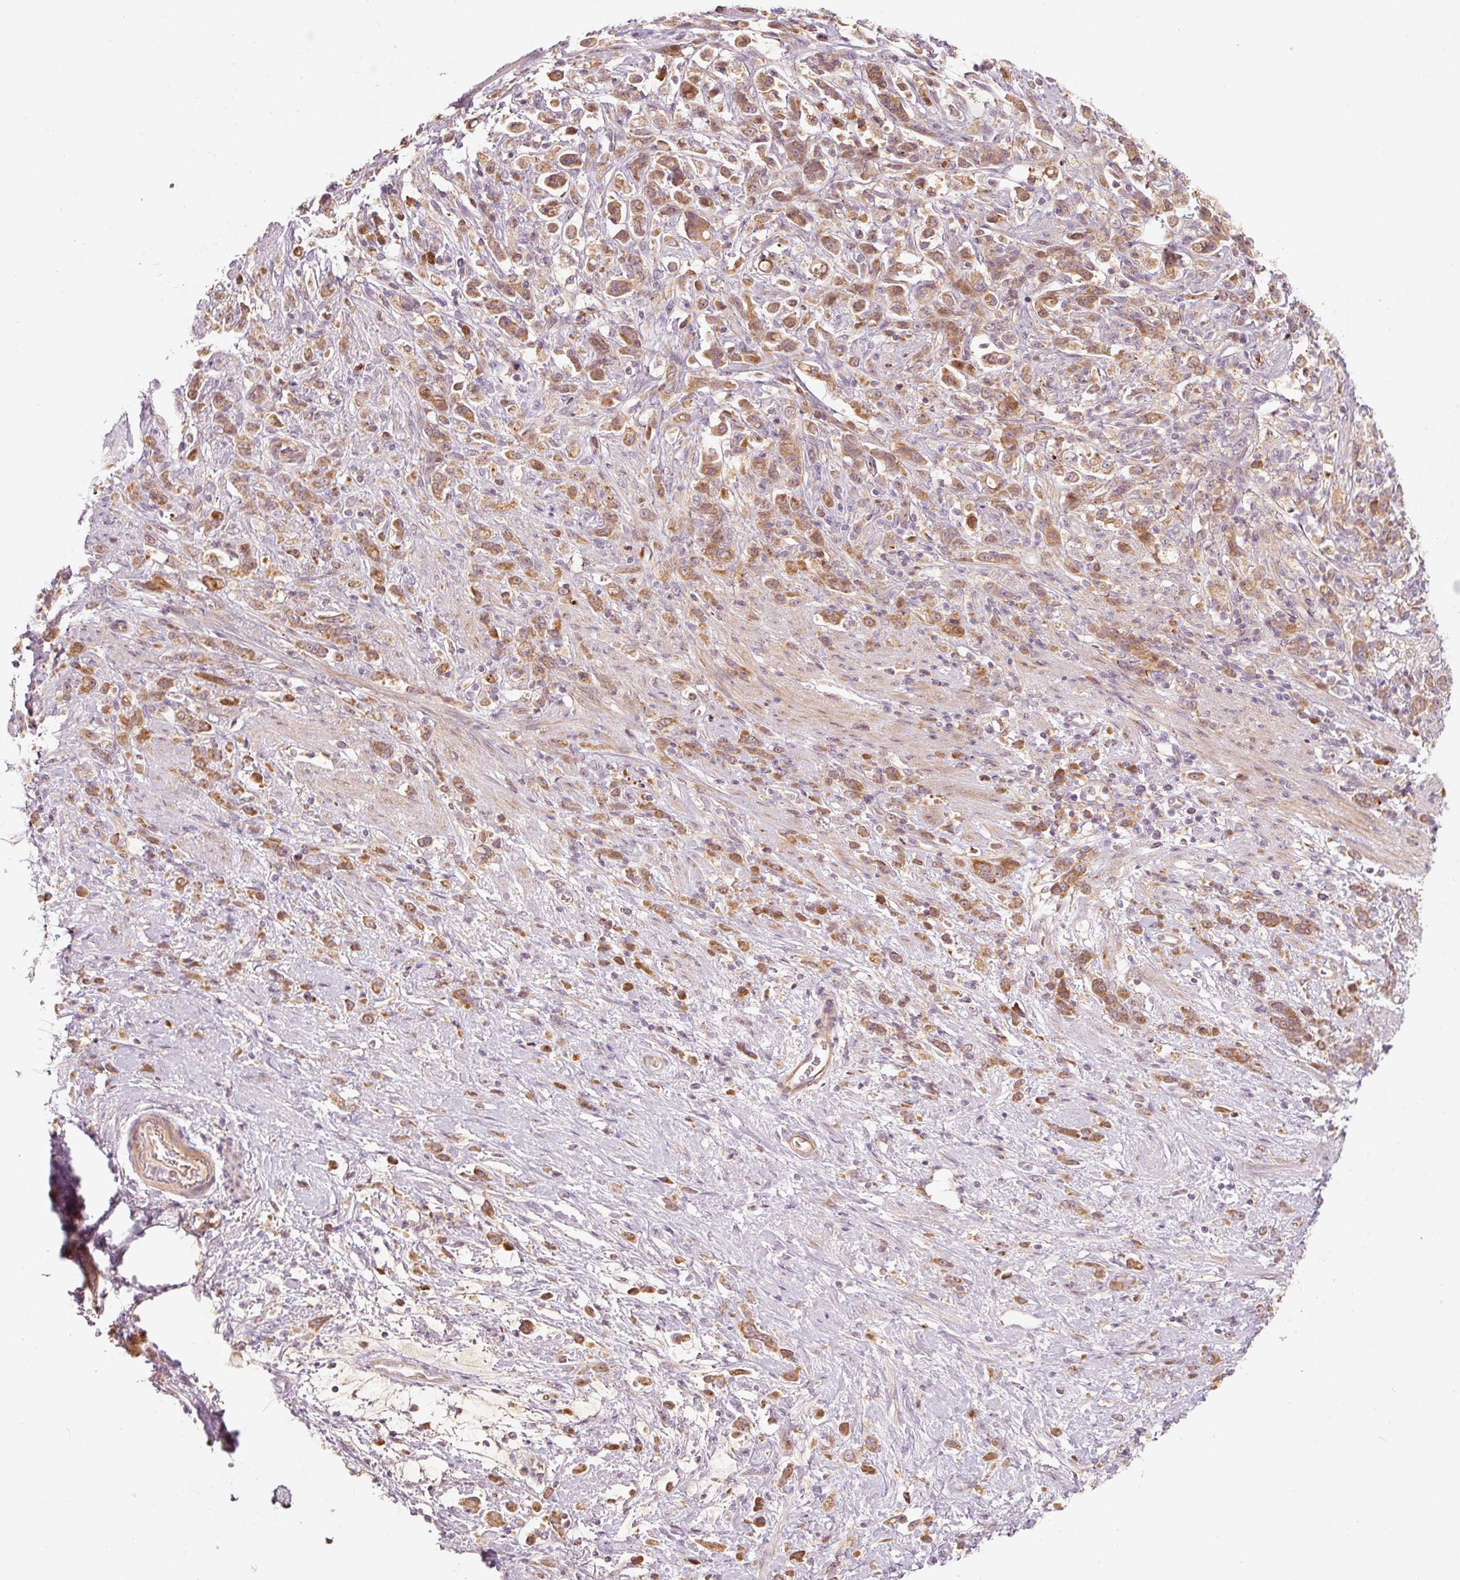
{"staining": {"intensity": "moderate", "quantity": ">75%", "location": "cytoplasmic/membranous"}, "tissue": "stomach cancer", "cell_type": "Tumor cells", "image_type": "cancer", "snomed": [{"axis": "morphology", "description": "Adenocarcinoma, NOS"}, {"axis": "topography", "description": "Stomach"}], "caption": "Moderate cytoplasmic/membranous positivity is present in approximately >75% of tumor cells in stomach adenocarcinoma.", "gene": "MAP10", "patient": {"sex": "female", "age": 60}}